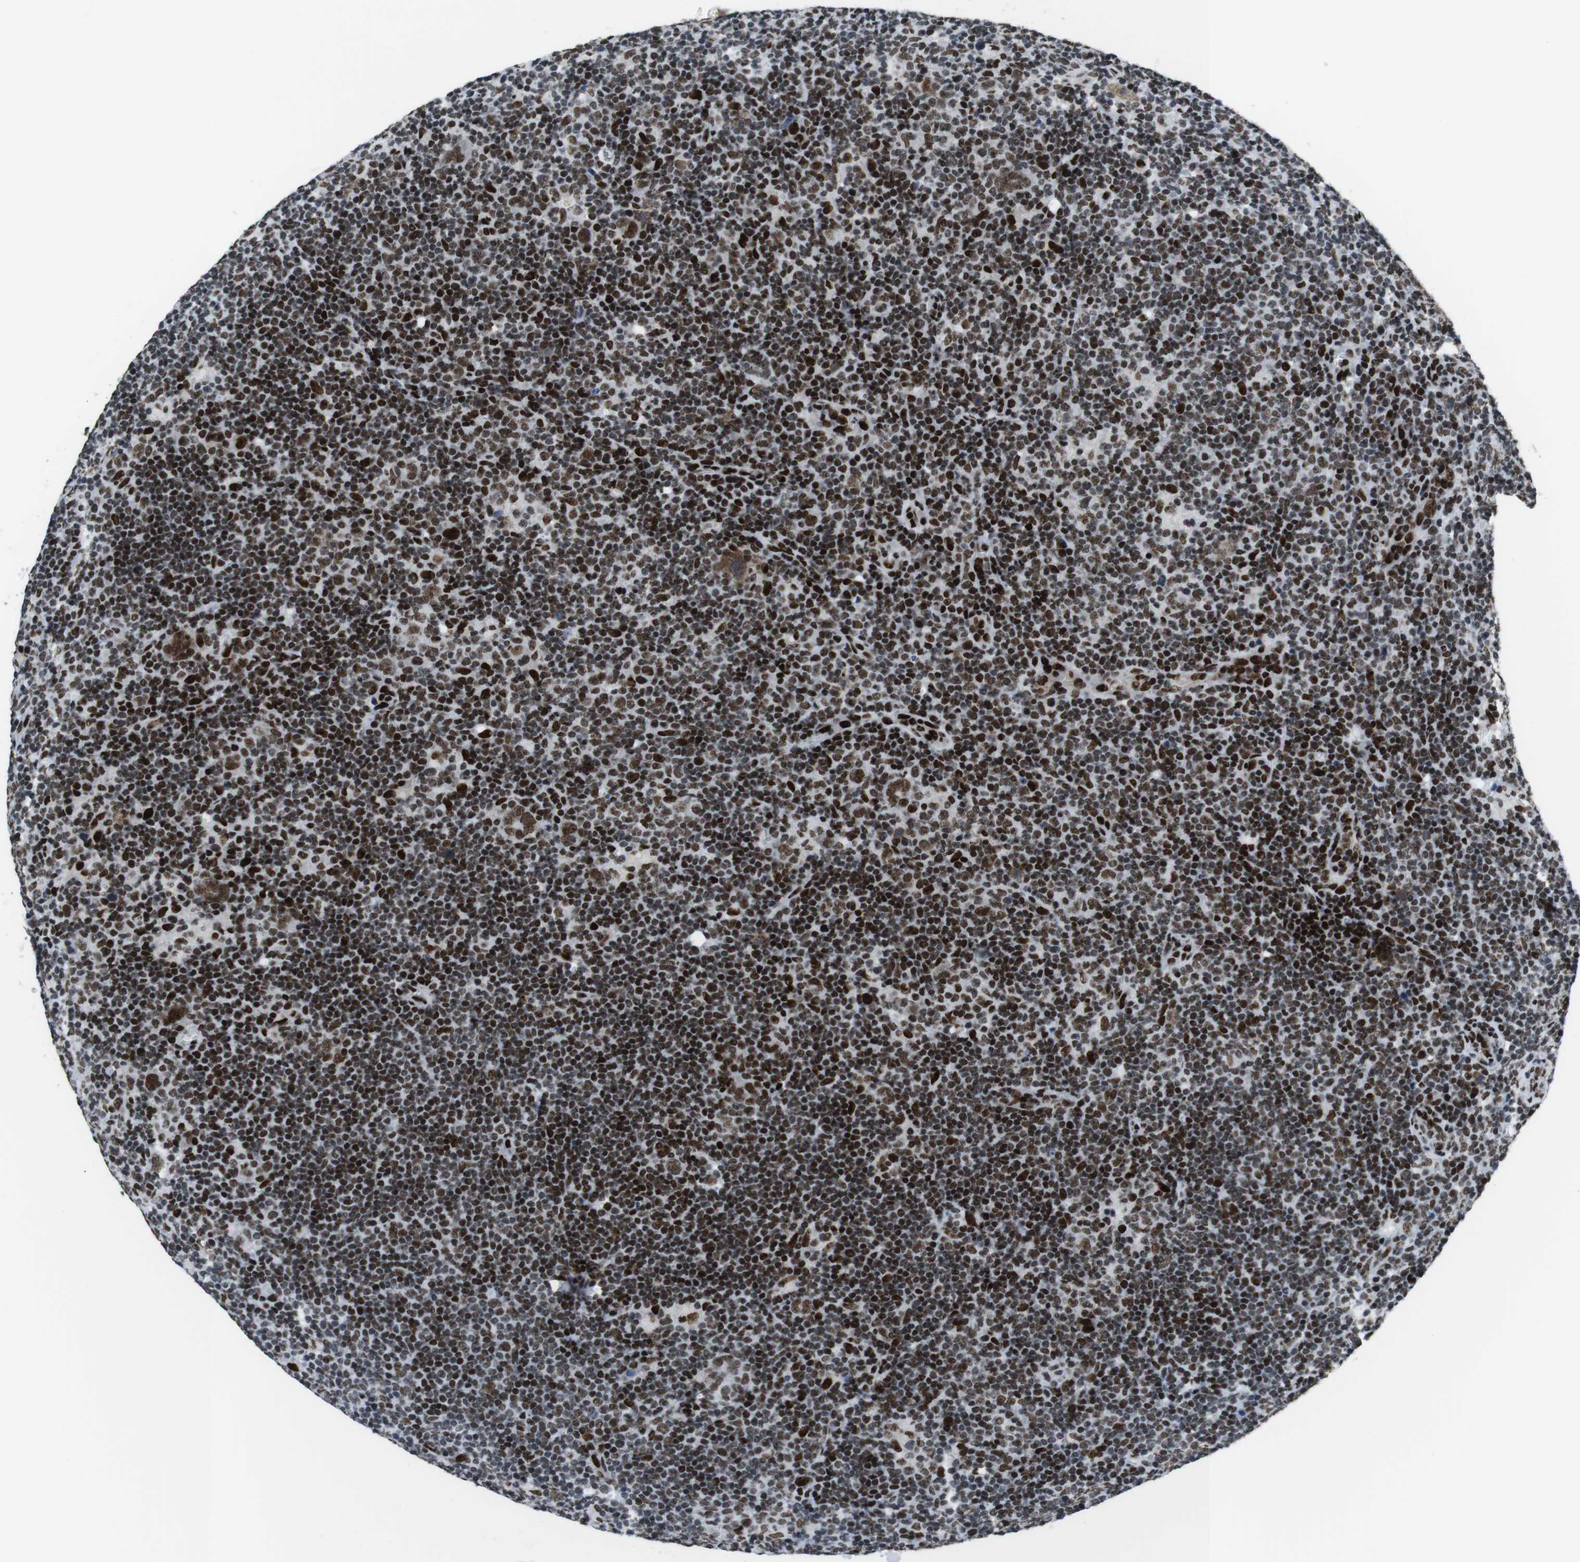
{"staining": {"intensity": "strong", "quantity": ">75%", "location": "cytoplasmic/membranous,nuclear"}, "tissue": "lymphoma", "cell_type": "Tumor cells", "image_type": "cancer", "snomed": [{"axis": "morphology", "description": "Hodgkin's disease, NOS"}, {"axis": "topography", "description": "Lymph node"}], "caption": "The histopathology image reveals a brown stain indicating the presence of a protein in the cytoplasmic/membranous and nuclear of tumor cells in Hodgkin's disease. (IHC, brightfield microscopy, high magnification).", "gene": "CITED2", "patient": {"sex": "female", "age": 57}}